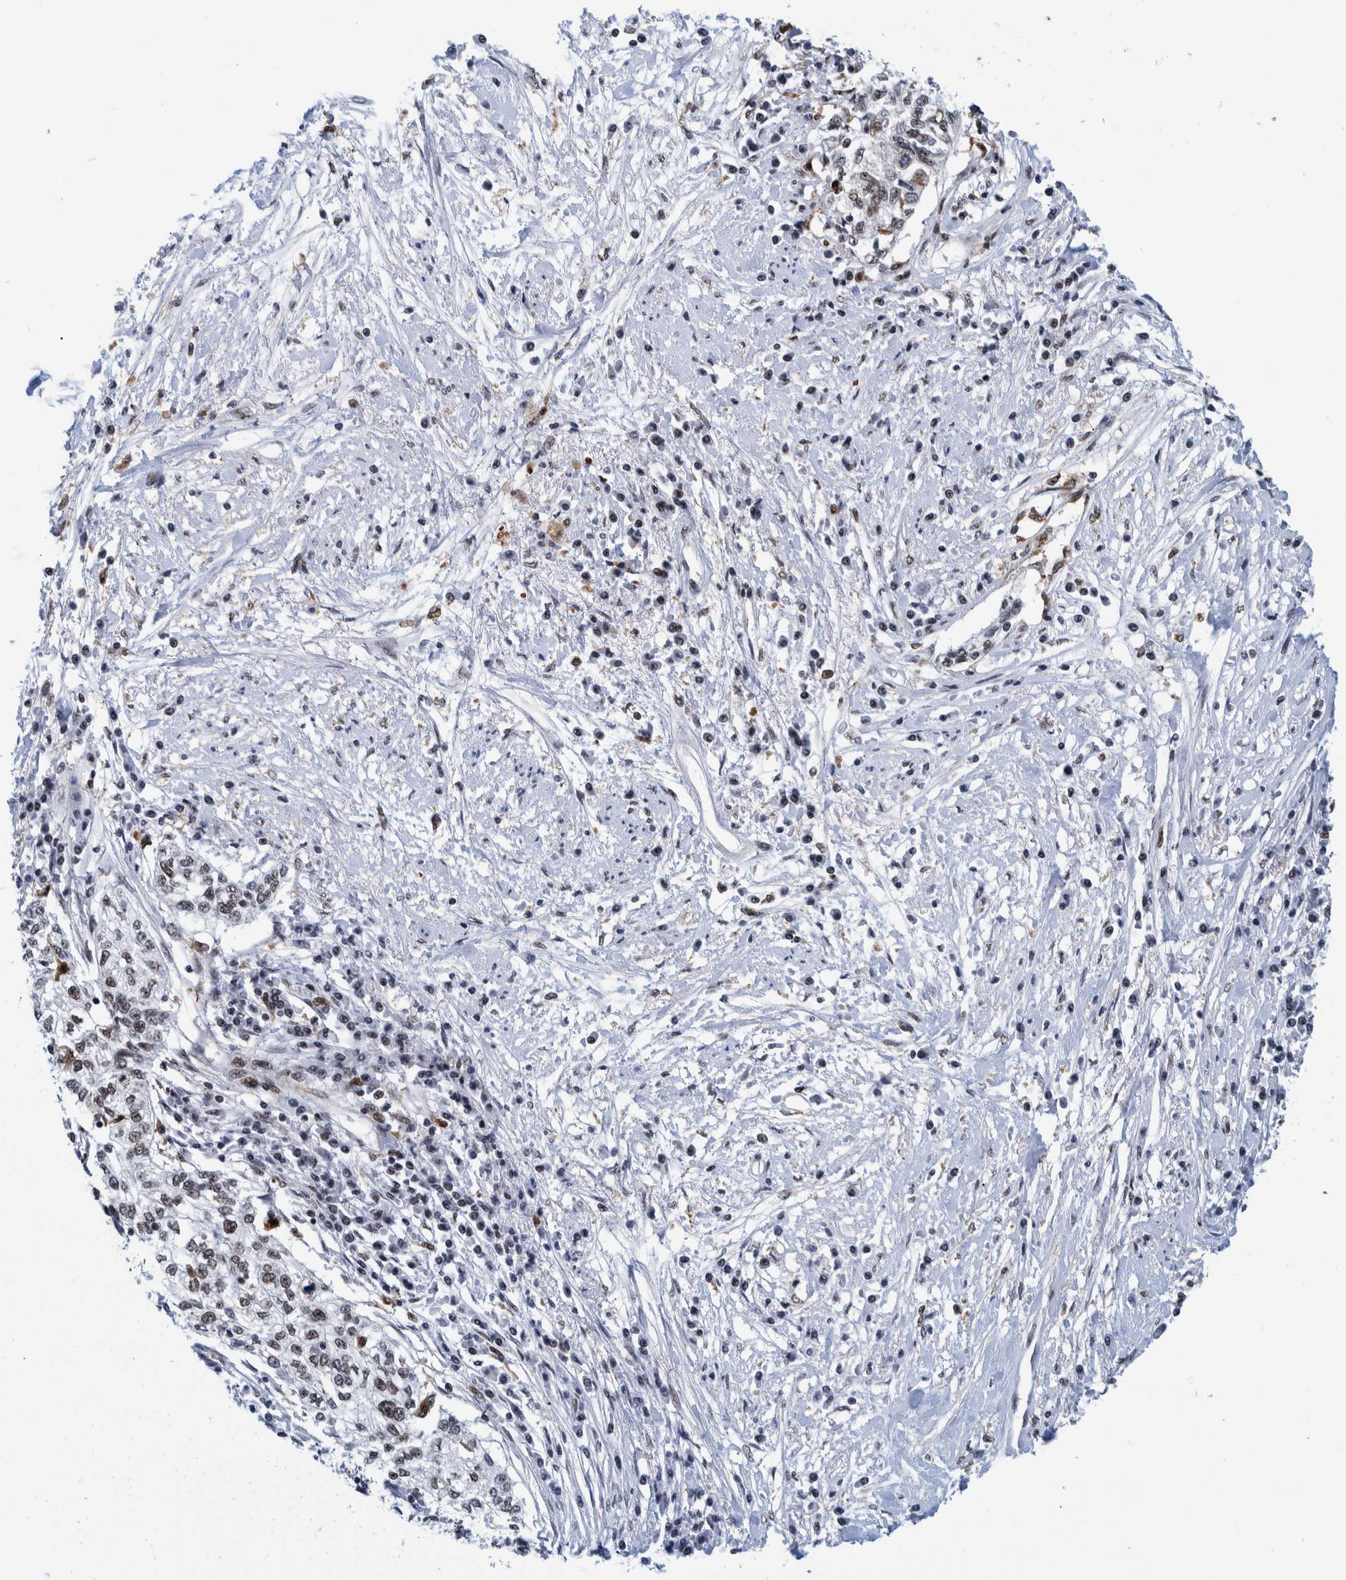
{"staining": {"intensity": "weak", "quantity": ">75%", "location": "nuclear"}, "tissue": "cervical cancer", "cell_type": "Tumor cells", "image_type": "cancer", "snomed": [{"axis": "morphology", "description": "Squamous cell carcinoma, NOS"}, {"axis": "topography", "description": "Cervix"}], "caption": "Protein analysis of cervical cancer tissue demonstrates weak nuclear staining in approximately >75% of tumor cells.", "gene": "EFTUD2", "patient": {"sex": "female", "age": 57}}